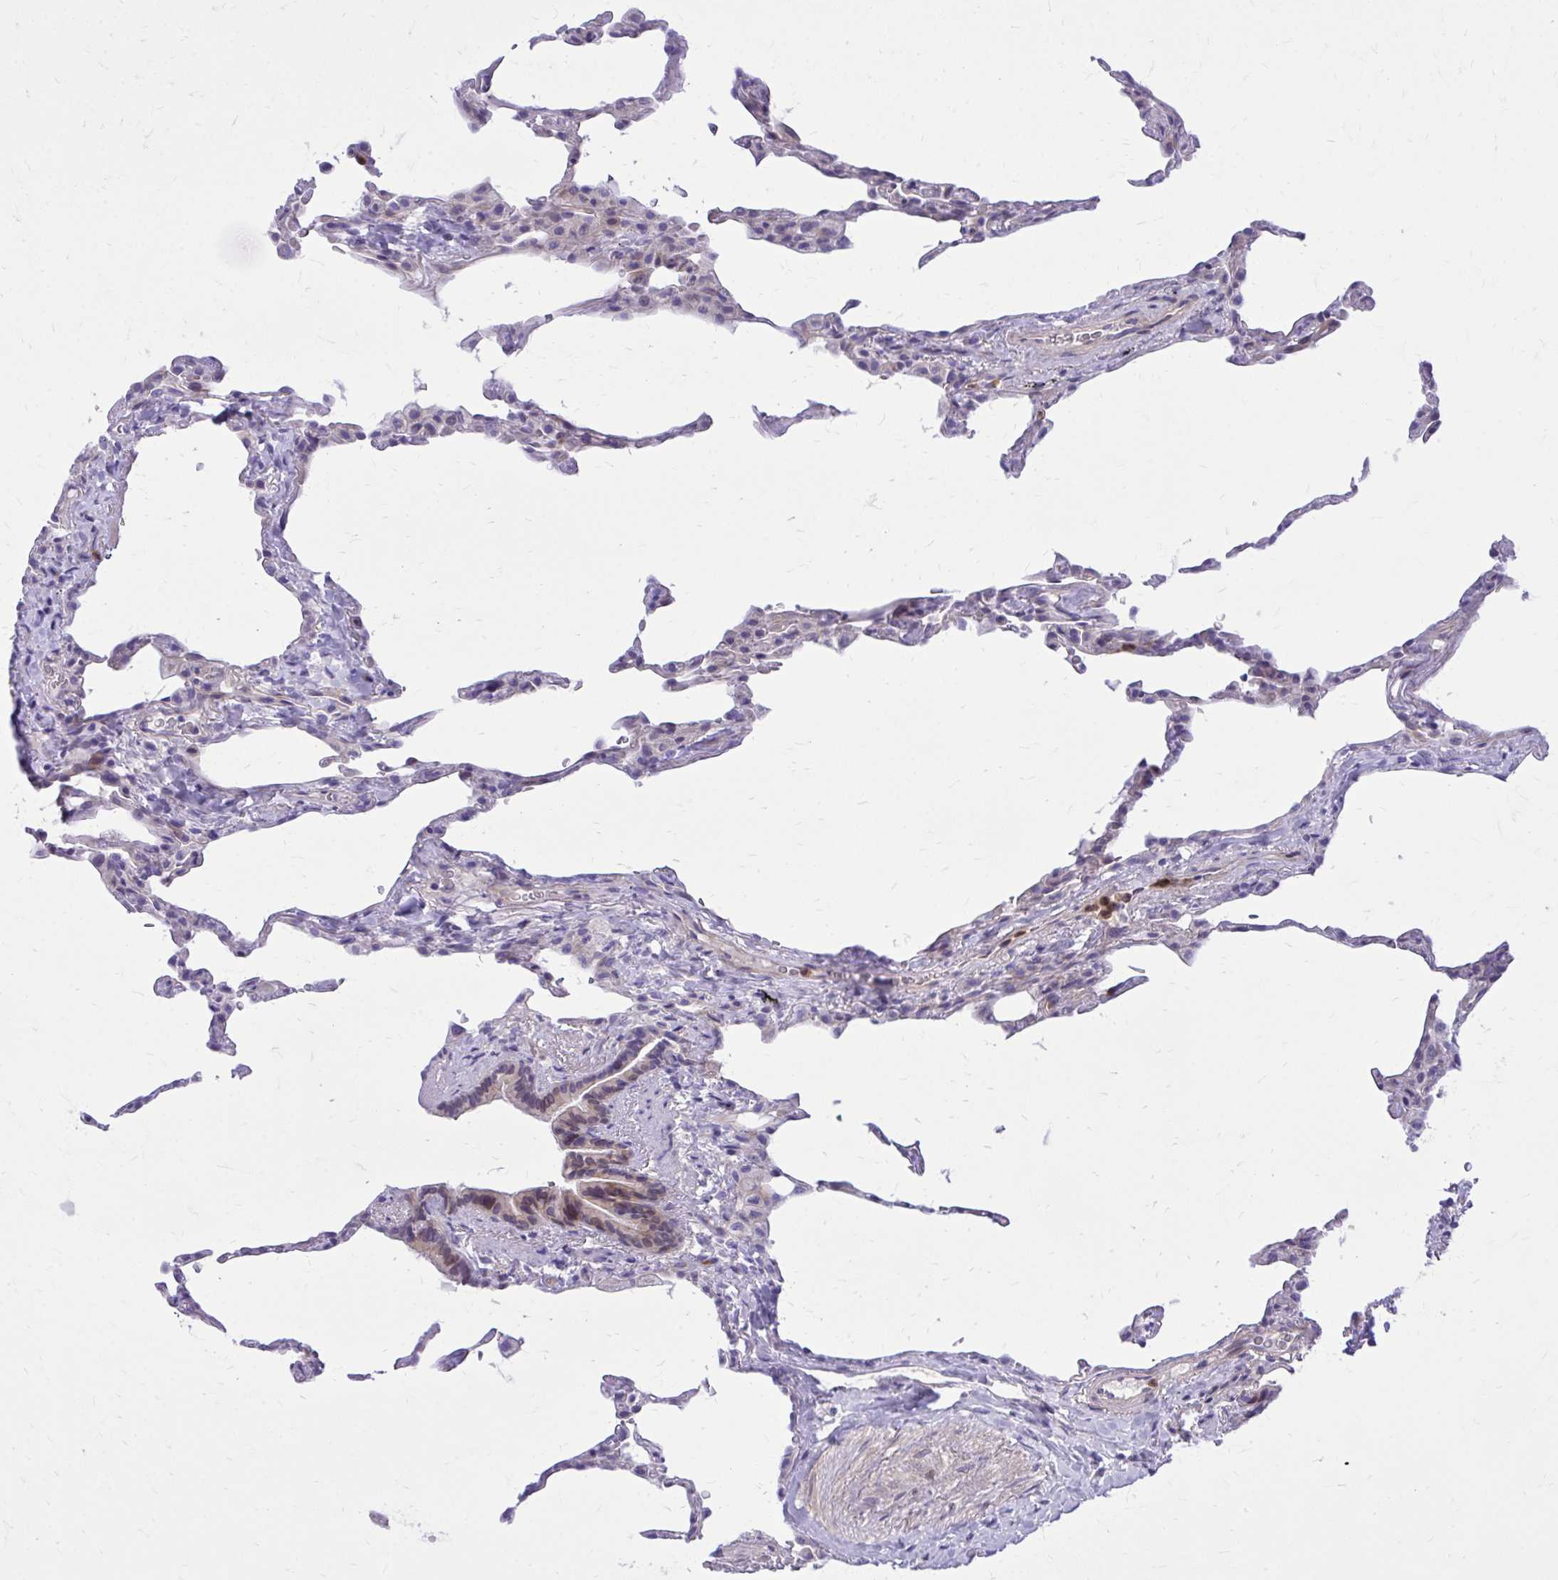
{"staining": {"intensity": "negative", "quantity": "none", "location": "none"}, "tissue": "lung", "cell_type": "Alveolar cells", "image_type": "normal", "snomed": [{"axis": "morphology", "description": "Normal tissue, NOS"}, {"axis": "topography", "description": "Lung"}], "caption": "A micrograph of lung stained for a protein shows no brown staining in alveolar cells. (Immunohistochemistry (ihc), brightfield microscopy, high magnification).", "gene": "ADAMTSL1", "patient": {"sex": "female", "age": 57}}